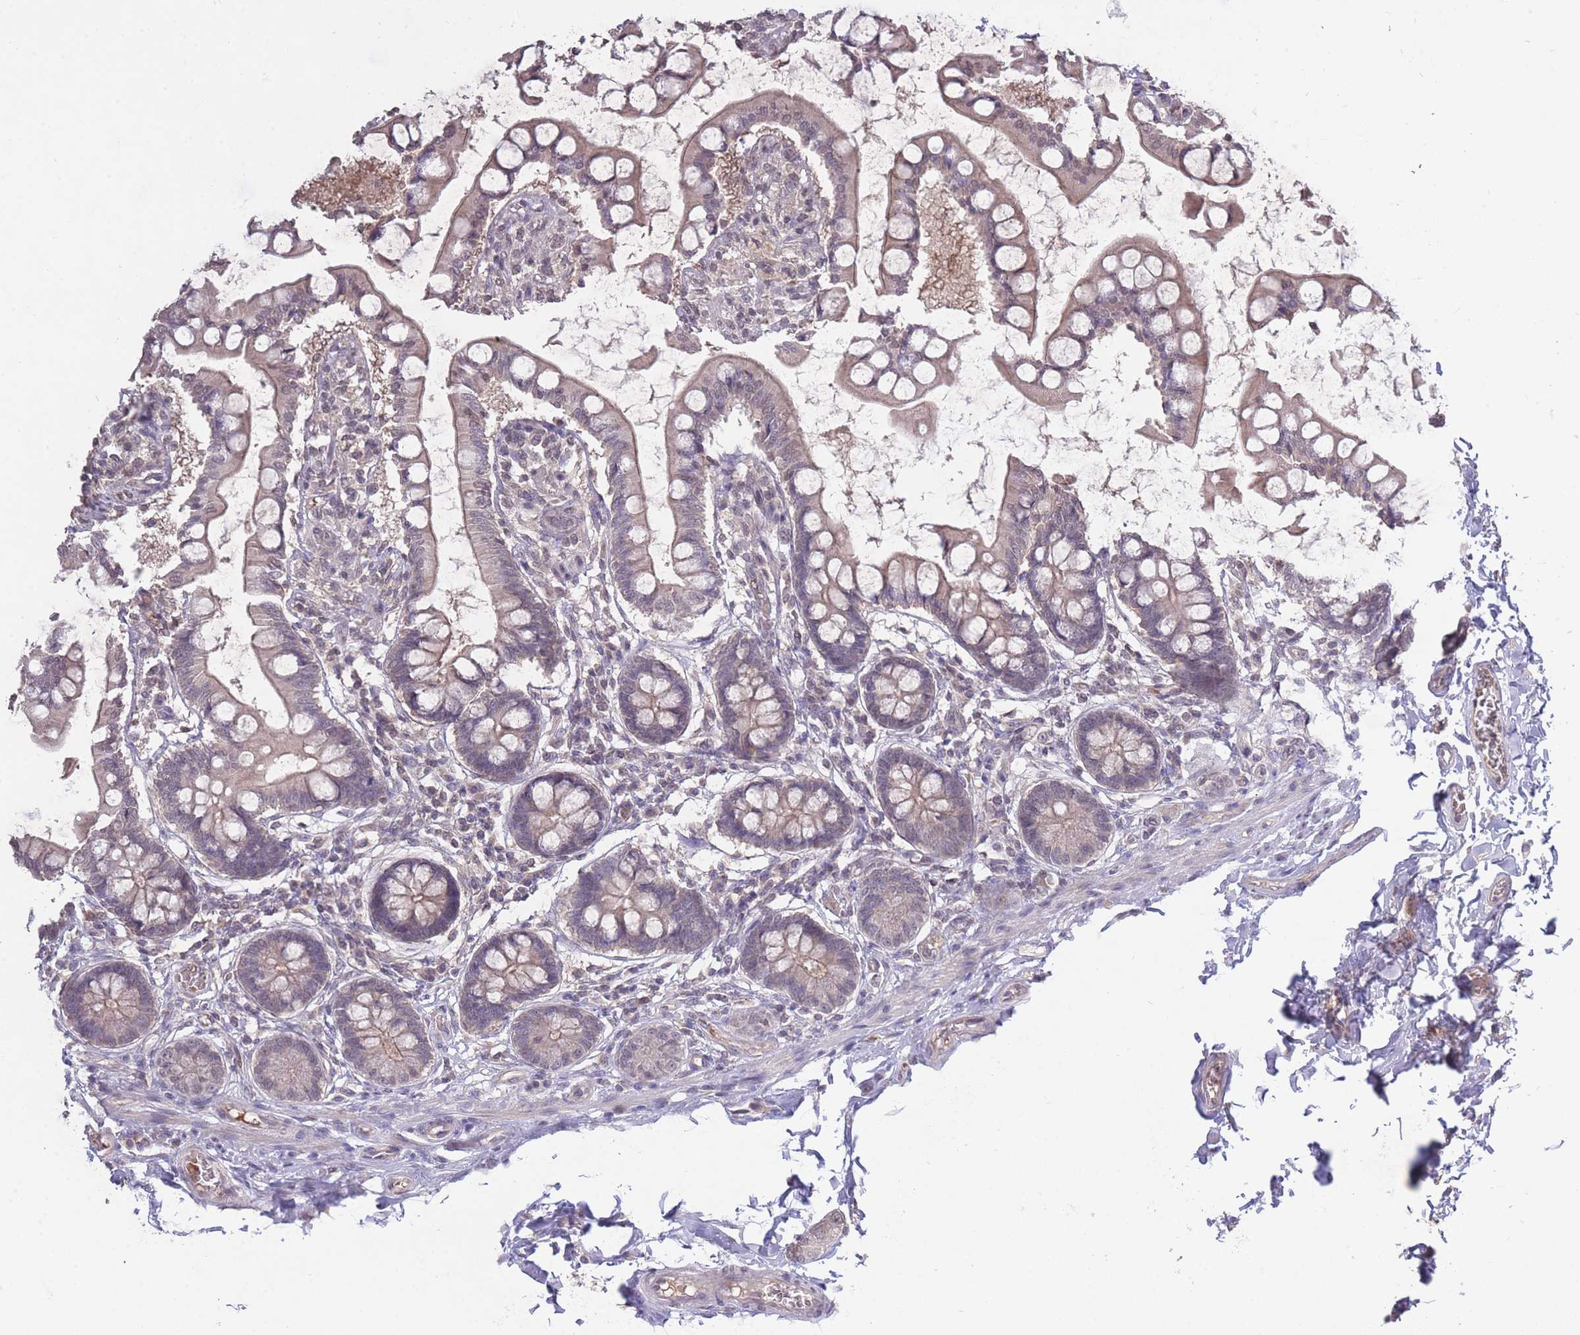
{"staining": {"intensity": "weak", "quantity": "25%-75%", "location": "cytoplasmic/membranous"}, "tissue": "small intestine", "cell_type": "Glandular cells", "image_type": "normal", "snomed": [{"axis": "morphology", "description": "Normal tissue, NOS"}, {"axis": "topography", "description": "Small intestine"}], "caption": "IHC histopathology image of unremarkable small intestine: small intestine stained using IHC demonstrates low levels of weak protein expression localized specifically in the cytoplasmic/membranous of glandular cells, appearing as a cytoplasmic/membranous brown color.", "gene": "ADCYAP1R1", "patient": {"sex": "male", "age": 52}}